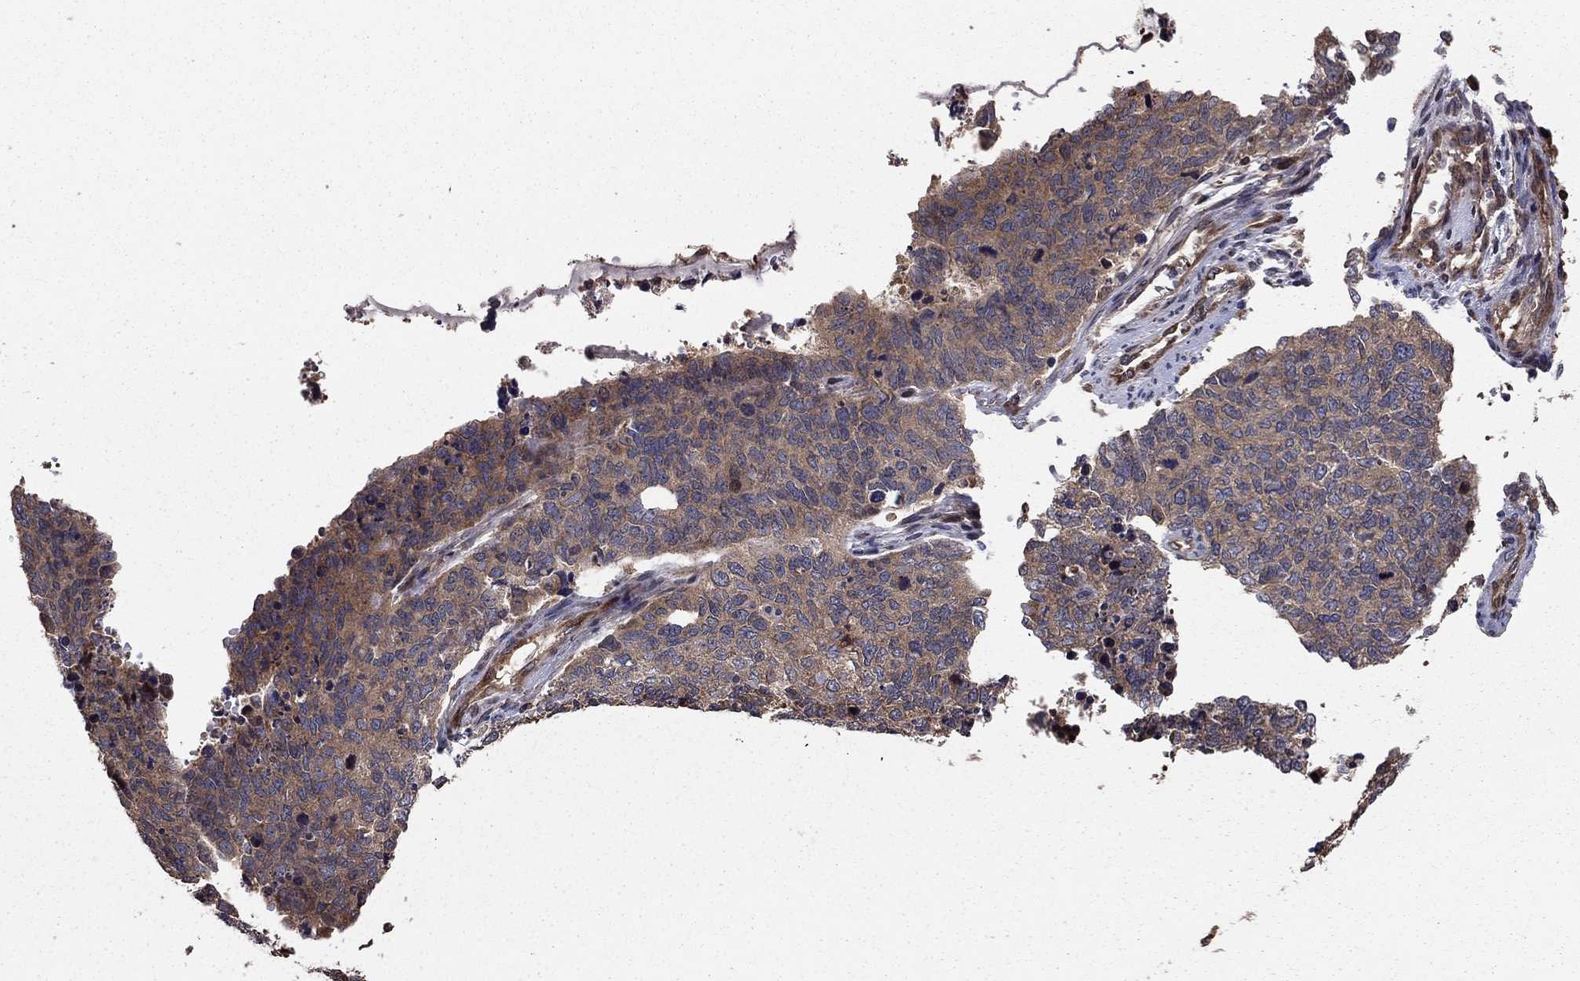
{"staining": {"intensity": "weak", "quantity": "25%-75%", "location": "cytoplasmic/membranous"}, "tissue": "cervical cancer", "cell_type": "Tumor cells", "image_type": "cancer", "snomed": [{"axis": "morphology", "description": "Squamous cell carcinoma, NOS"}, {"axis": "topography", "description": "Cervix"}], "caption": "Squamous cell carcinoma (cervical) stained with a brown dye reveals weak cytoplasmic/membranous positive positivity in about 25%-75% of tumor cells.", "gene": "BABAM2", "patient": {"sex": "female", "age": 63}}